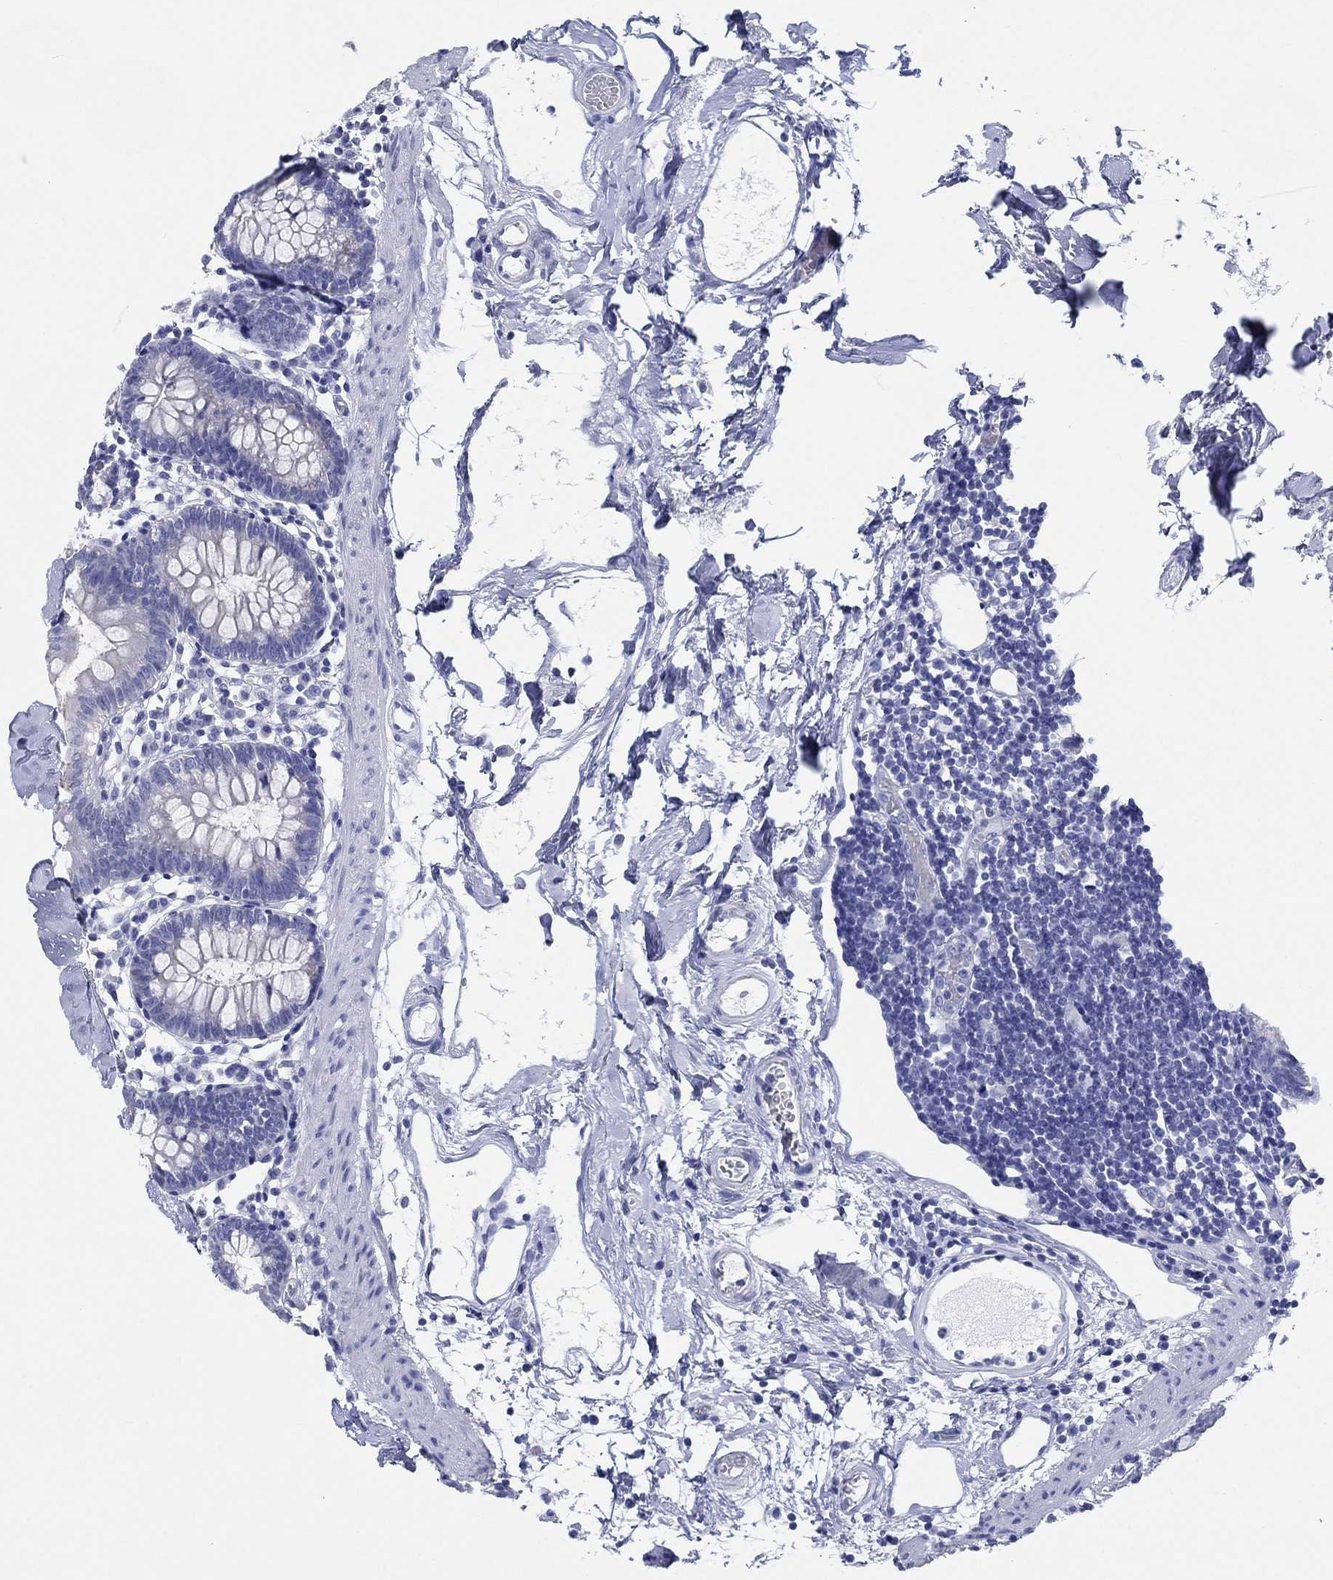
{"staining": {"intensity": "negative", "quantity": "none", "location": "none"}, "tissue": "small intestine", "cell_type": "Glandular cells", "image_type": "normal", "snomed": [{"axis": "morphology", "description": "Normal tissue, NOS"}, {"axis": "topography", "description": "Small intestine"}], "caption": "A high-resolution image shows IHC staining of normal small intestine, which displays no significant positivity in glandular cells.", "gene": "HCRT", "patient": {"sex": "female", "age": 90}}